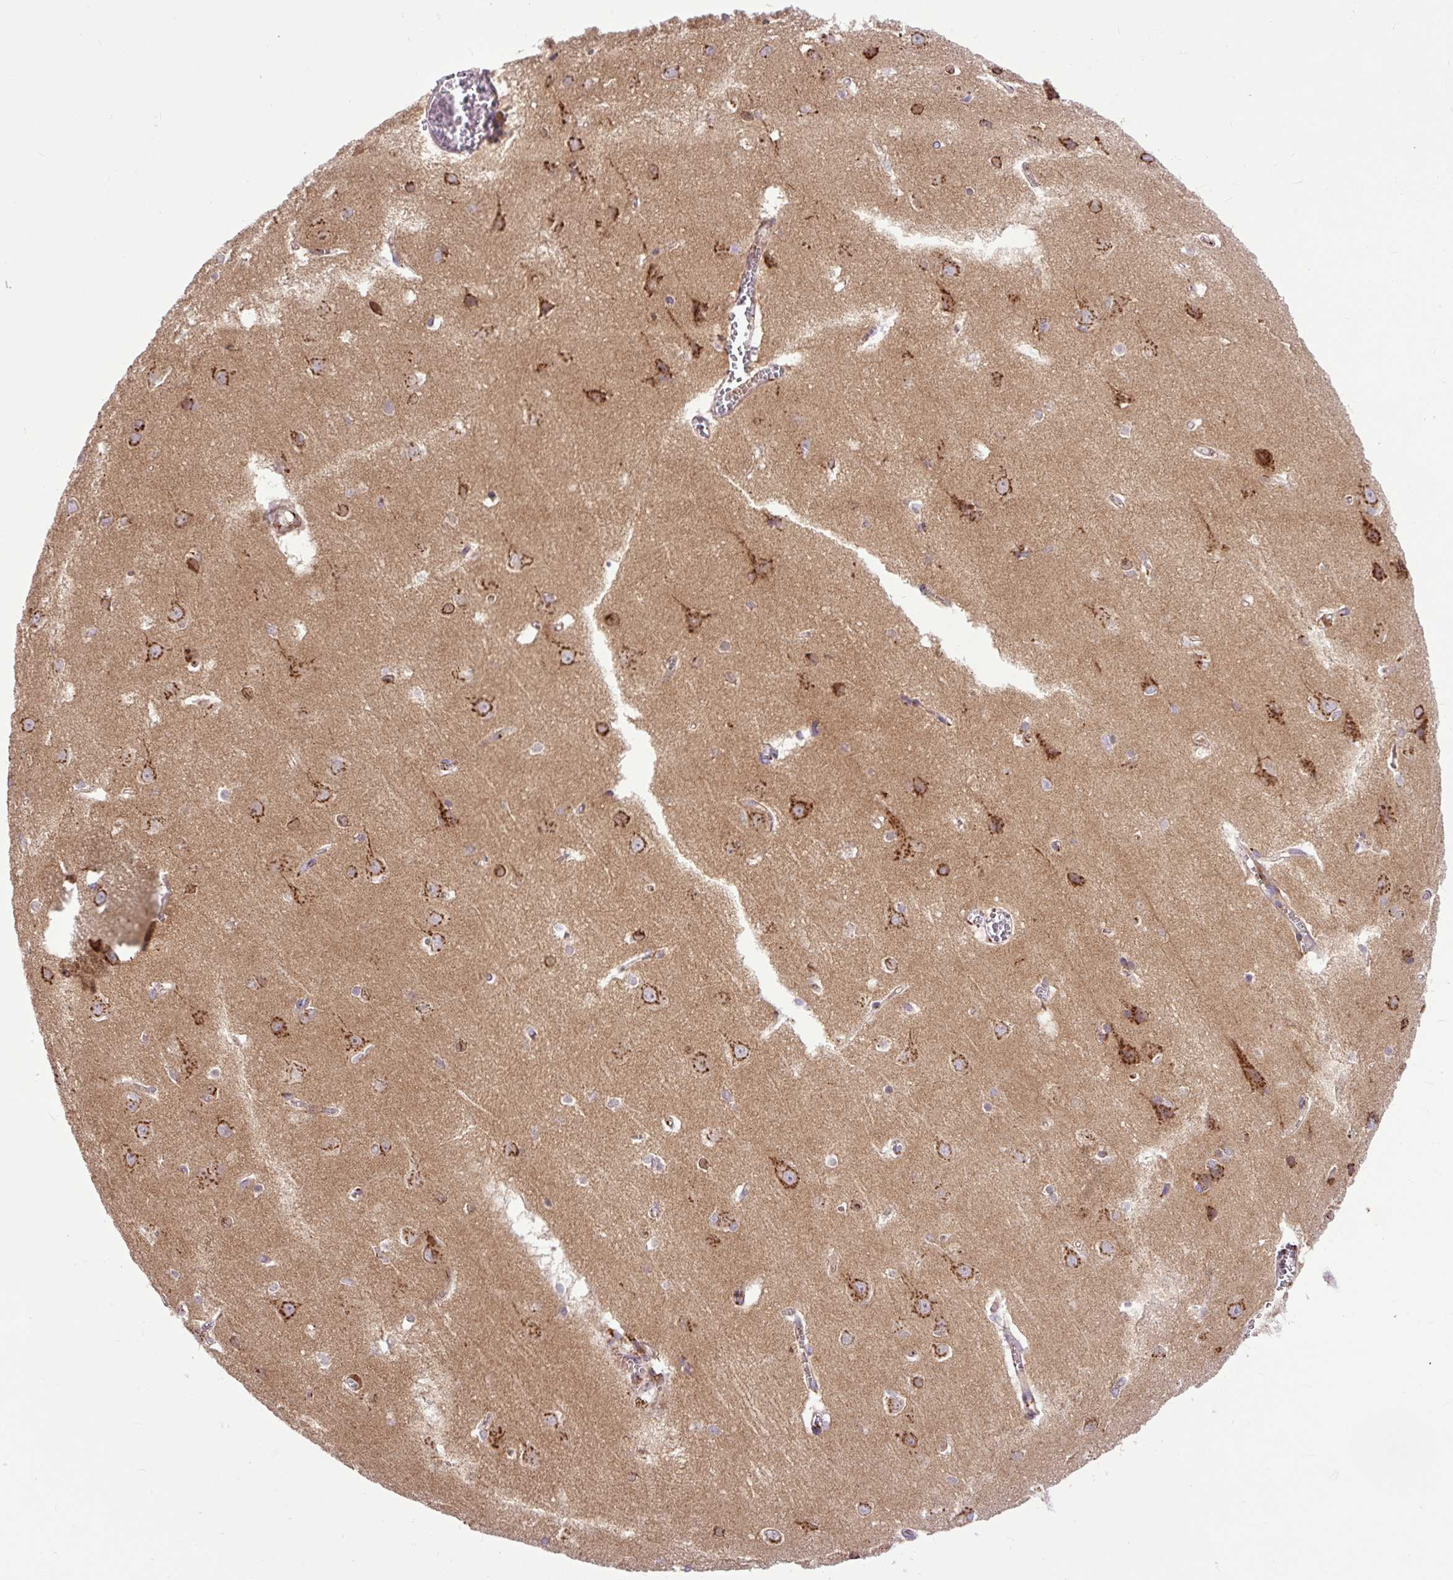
{"staining": {"intensity": "moderate", "quantity": "<25%", "location": "cytoplasmic/membranous"}, "tissue": "cerebral cortex", "cell_type": "Endothelial cells", "image_type": "normal", "snomed": [{"axis": "morphology", "description": "Normal tissue, NOS"}, {"axis": "topography", "description": "Cerebral cortex"}], "caption": "A photomicrograph showing moderate cytoplasmic/membranous positivity in approximately <25% of endothelial cells in normal cerebral cortex, as visualized by brown immunohistochemical staining.", "gene": "MSMP", "patient": {"sex": "male", "age": 37}}